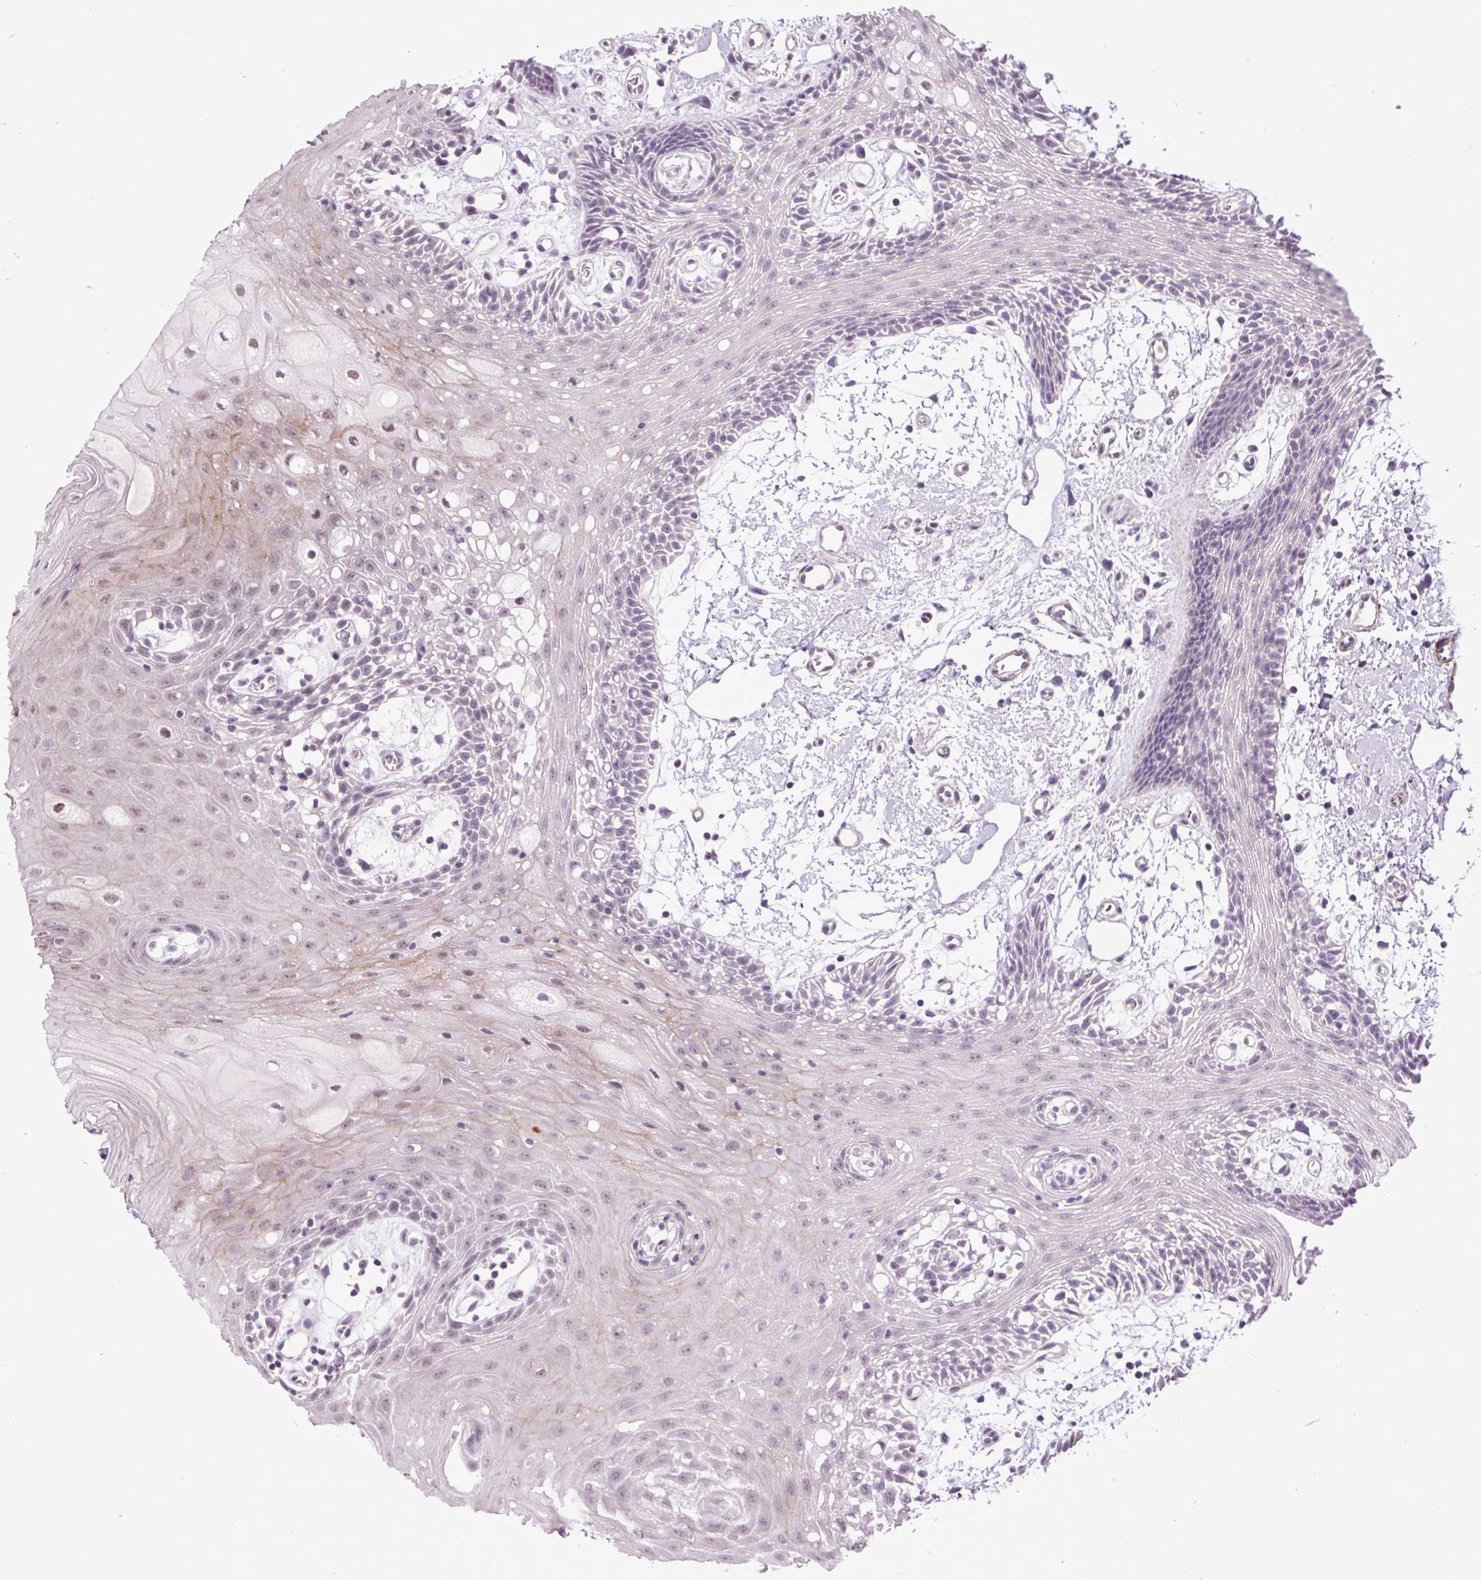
{"staining": {"intensity": "weak", "quantity": "25%-75%", "location": "cytoplasmic/membranous,nuclear"}, "tissue": "oral mucosa", "cell_type": "Squamous epithelial cells", "image_type": "normal", "snomed": [{"axis": "morphology", "description": "Normal tissue, NOS"}, {"axis": "topography", "description": "Oral tissue"}], "caption": "Oral mucosa stained for a protein (brown) reveals weak cytoplasmic/membranous,nuclear positive expression in about 25%-75% of squamous epithelial cells.", "gene": "ZNF197", "patient": {"sex": "female", "age": 59}}